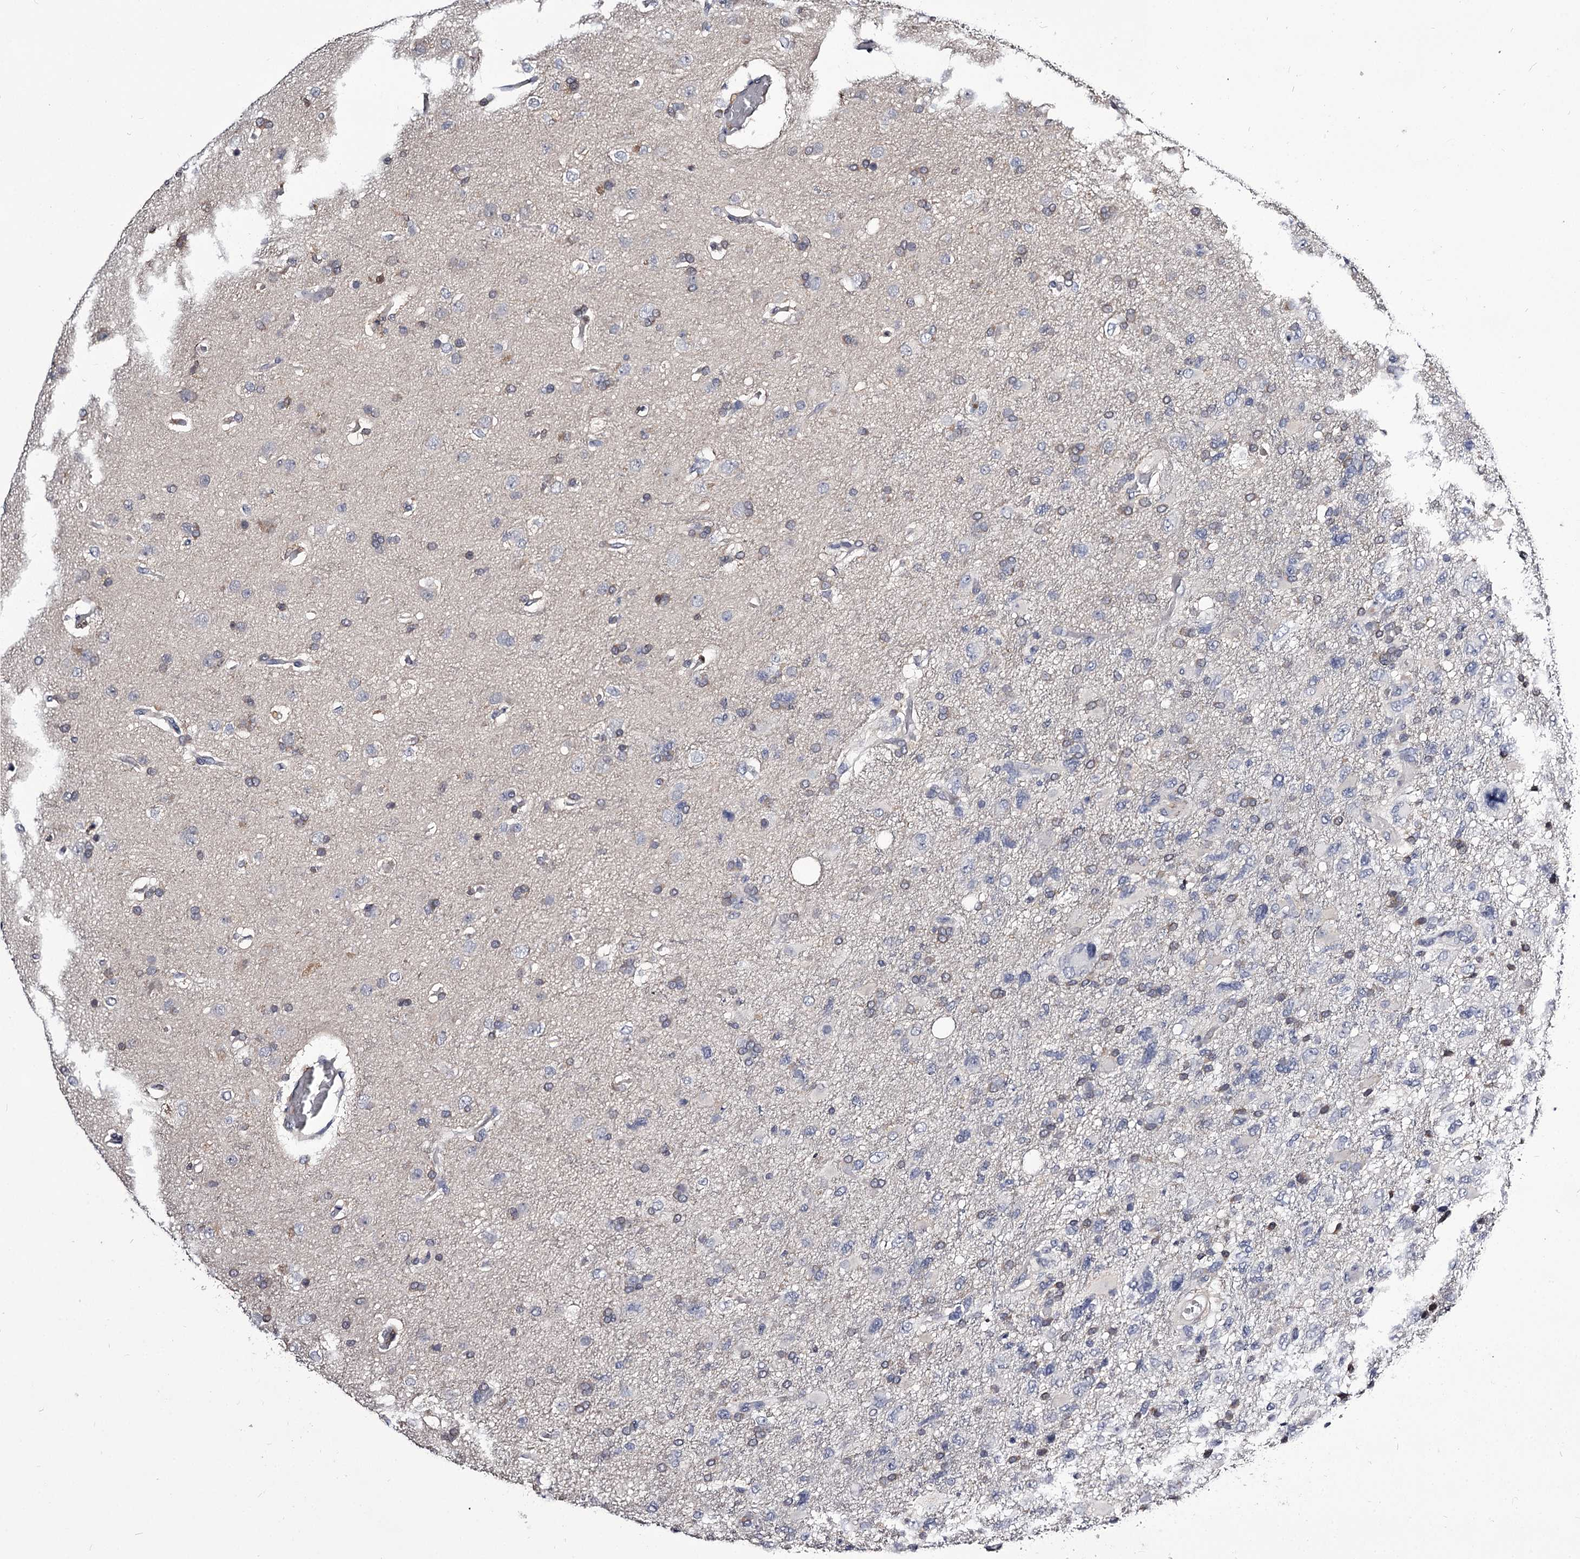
{"staining": {"intensity": "negative", "quantity": "none", "location": "none"}, "tissue": "glioma", "cell_type": "Tumor cells", "image_type": "cancer", "snomed": [{"axis": "morphology", "description": "Glioma, malignant, High grade"}, {"axis": "topography", "description": "Brain"}], "caption": "This is a micrograph of immunohistochemistry (IHC) staining of glioma, which shows no staining in tumor cells. Brightfield microscopy of immunohistochemistry stained with DAB (brown) and hematoxylin (blue), captured at high magnification.", "gene": "GSTO1", "patient": {"sex": "male", "age": 61}}